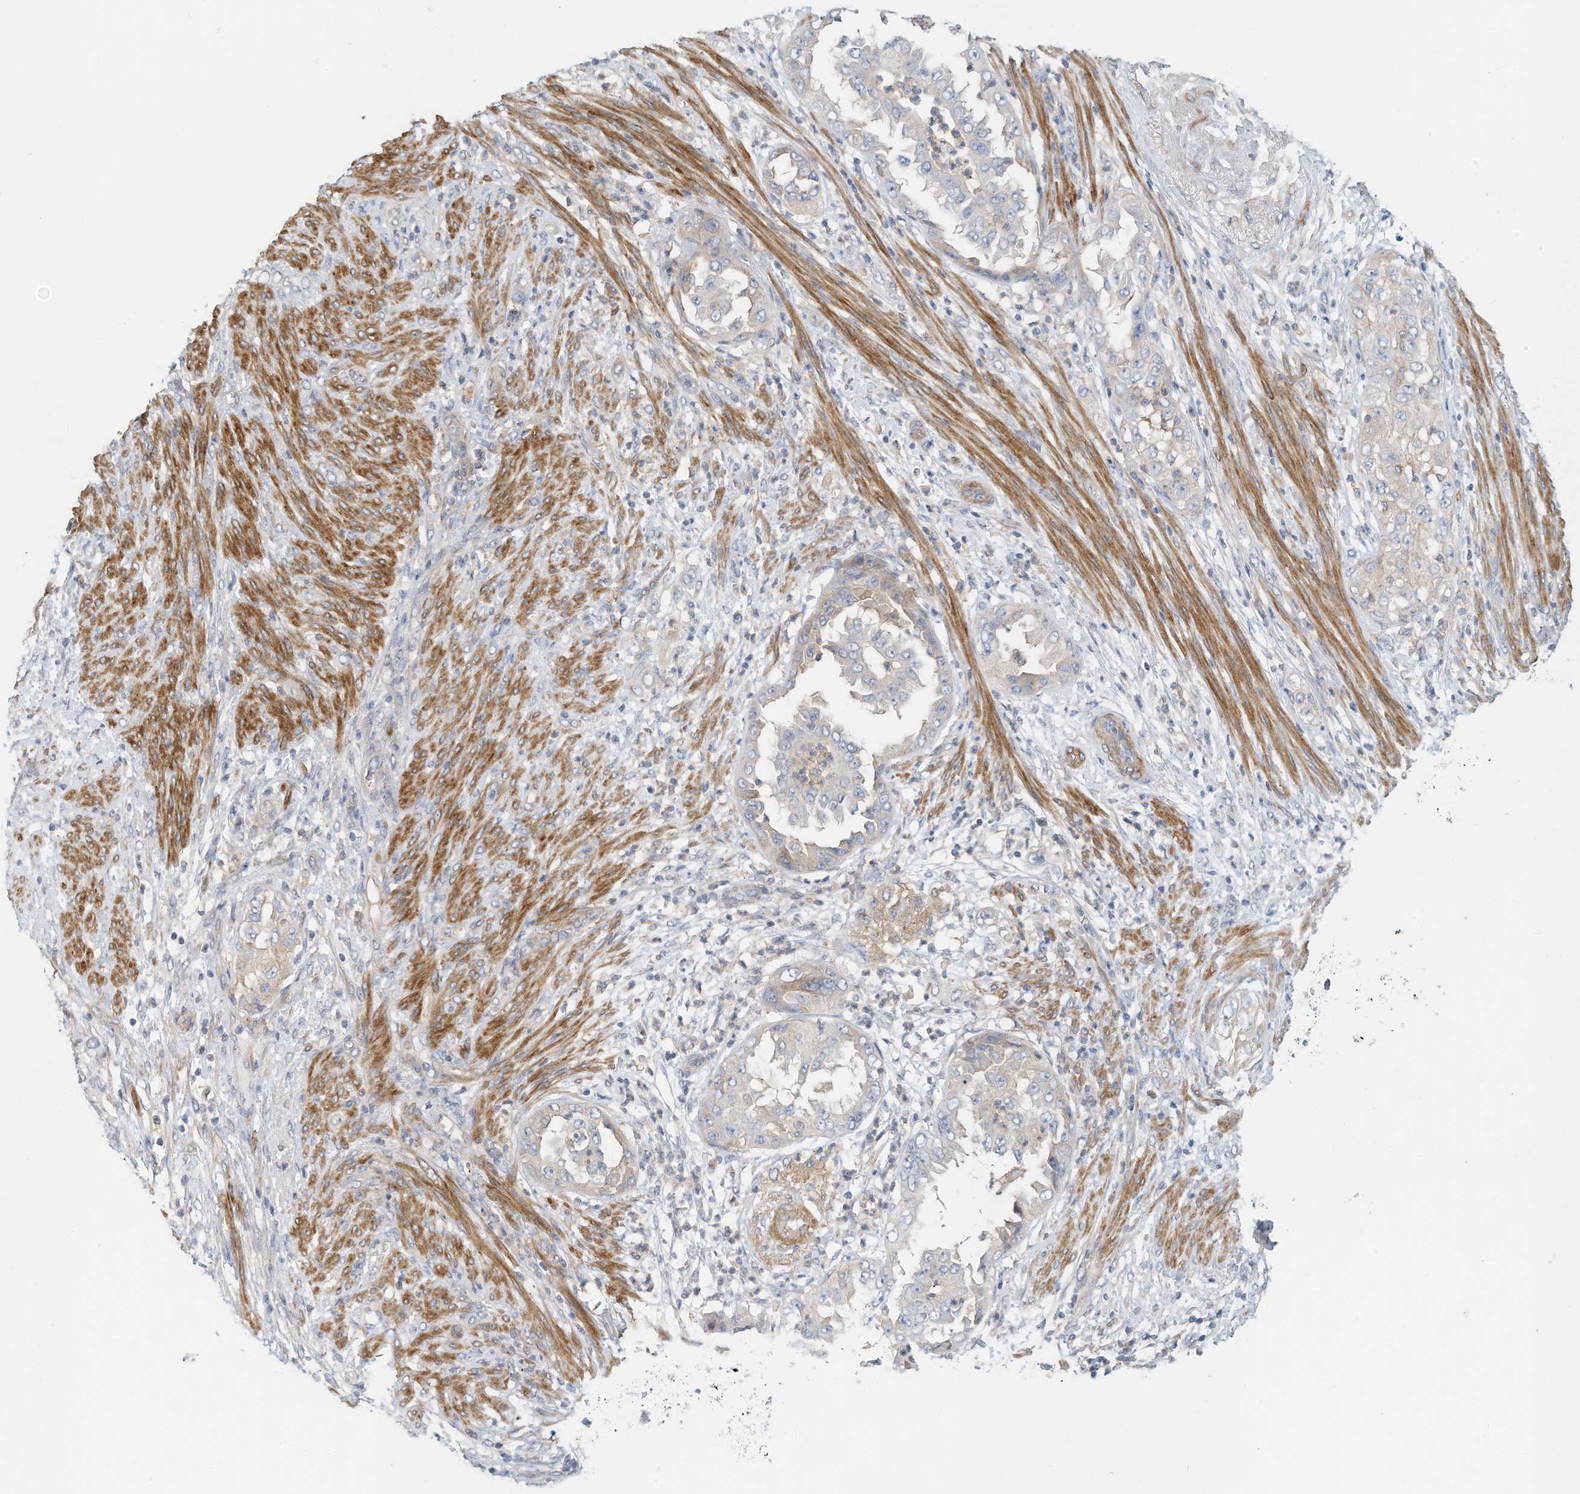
{"staining": {"intensity": "negative", "quantity": "none", "location": "none"}, "tissue": "endometrial cancer", "cell_type": "Tumor cells", "image_type": "cancer", "snomed": [{"axis": "morphology", "description": "Adenocarcinoma, NOS"}, {"axis": "topography", "description": "Endometrium"}], "caption": "DAB immunohistochemical staining of adenocarcinoma (endometrial) reveals no significant positivity in tumor cells.", "gene": "MICAL1", "patient": {"sex": "female", "age": 85}}